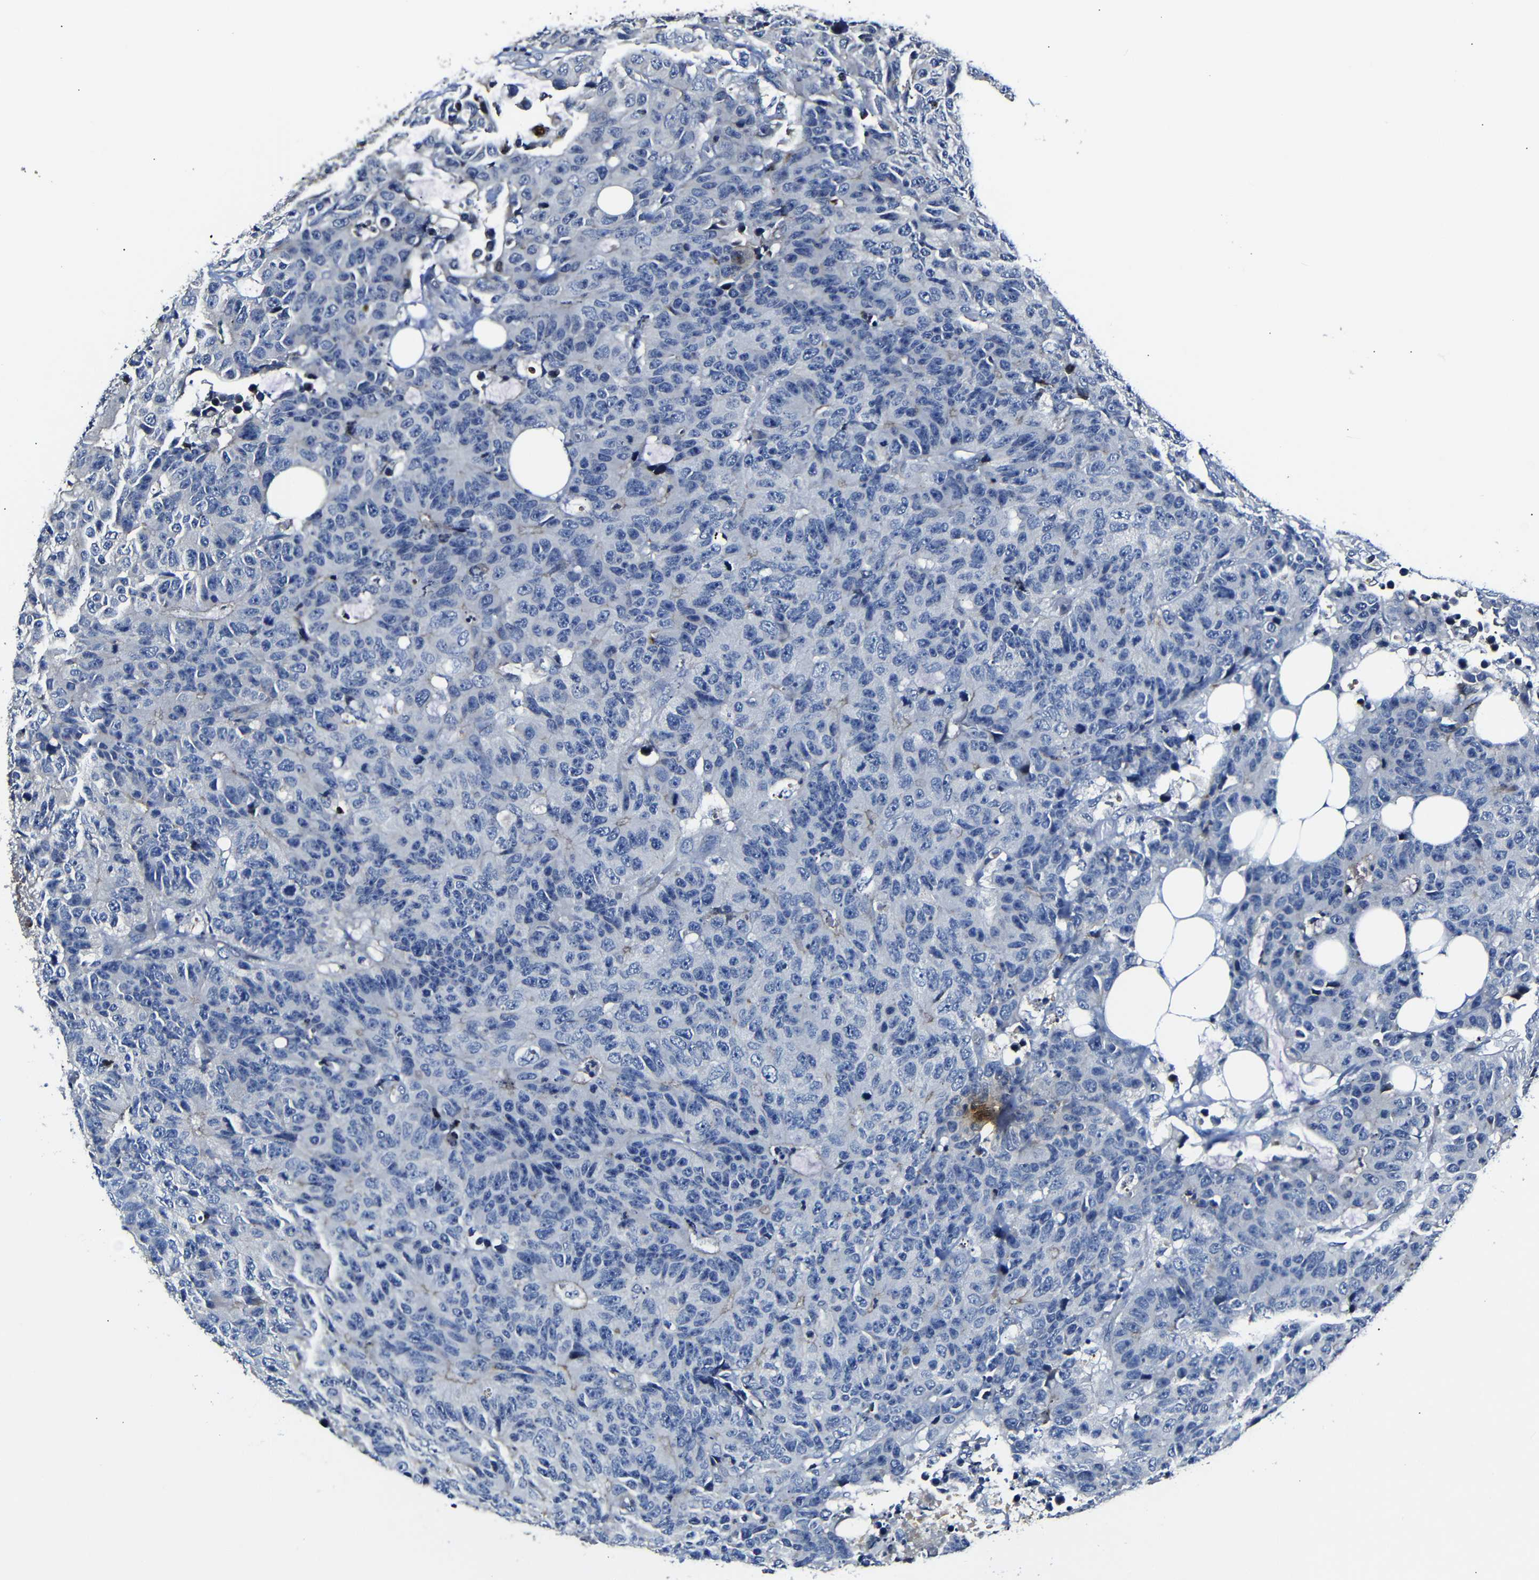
{"staining": {"intensity": "weak", "quantity": "<25%", "location": "cytoplasmic/membranous"}, "tissue": "colorectal cancer", "cell_type": "Tumor cells", "image_type": "cancer", "snomed": [{"axis": "morphology", "description": "Adenocarcinoma, NOS"}, {"axis": "topography", "description": "Colon"}], "caption": "Human colorectal cancer stained for a protein using immunohistochemistry (IHC) reveals no positivity in tumor cells.", "gene": "AFDN", "patient": {"sex": "female", "age": 86}}